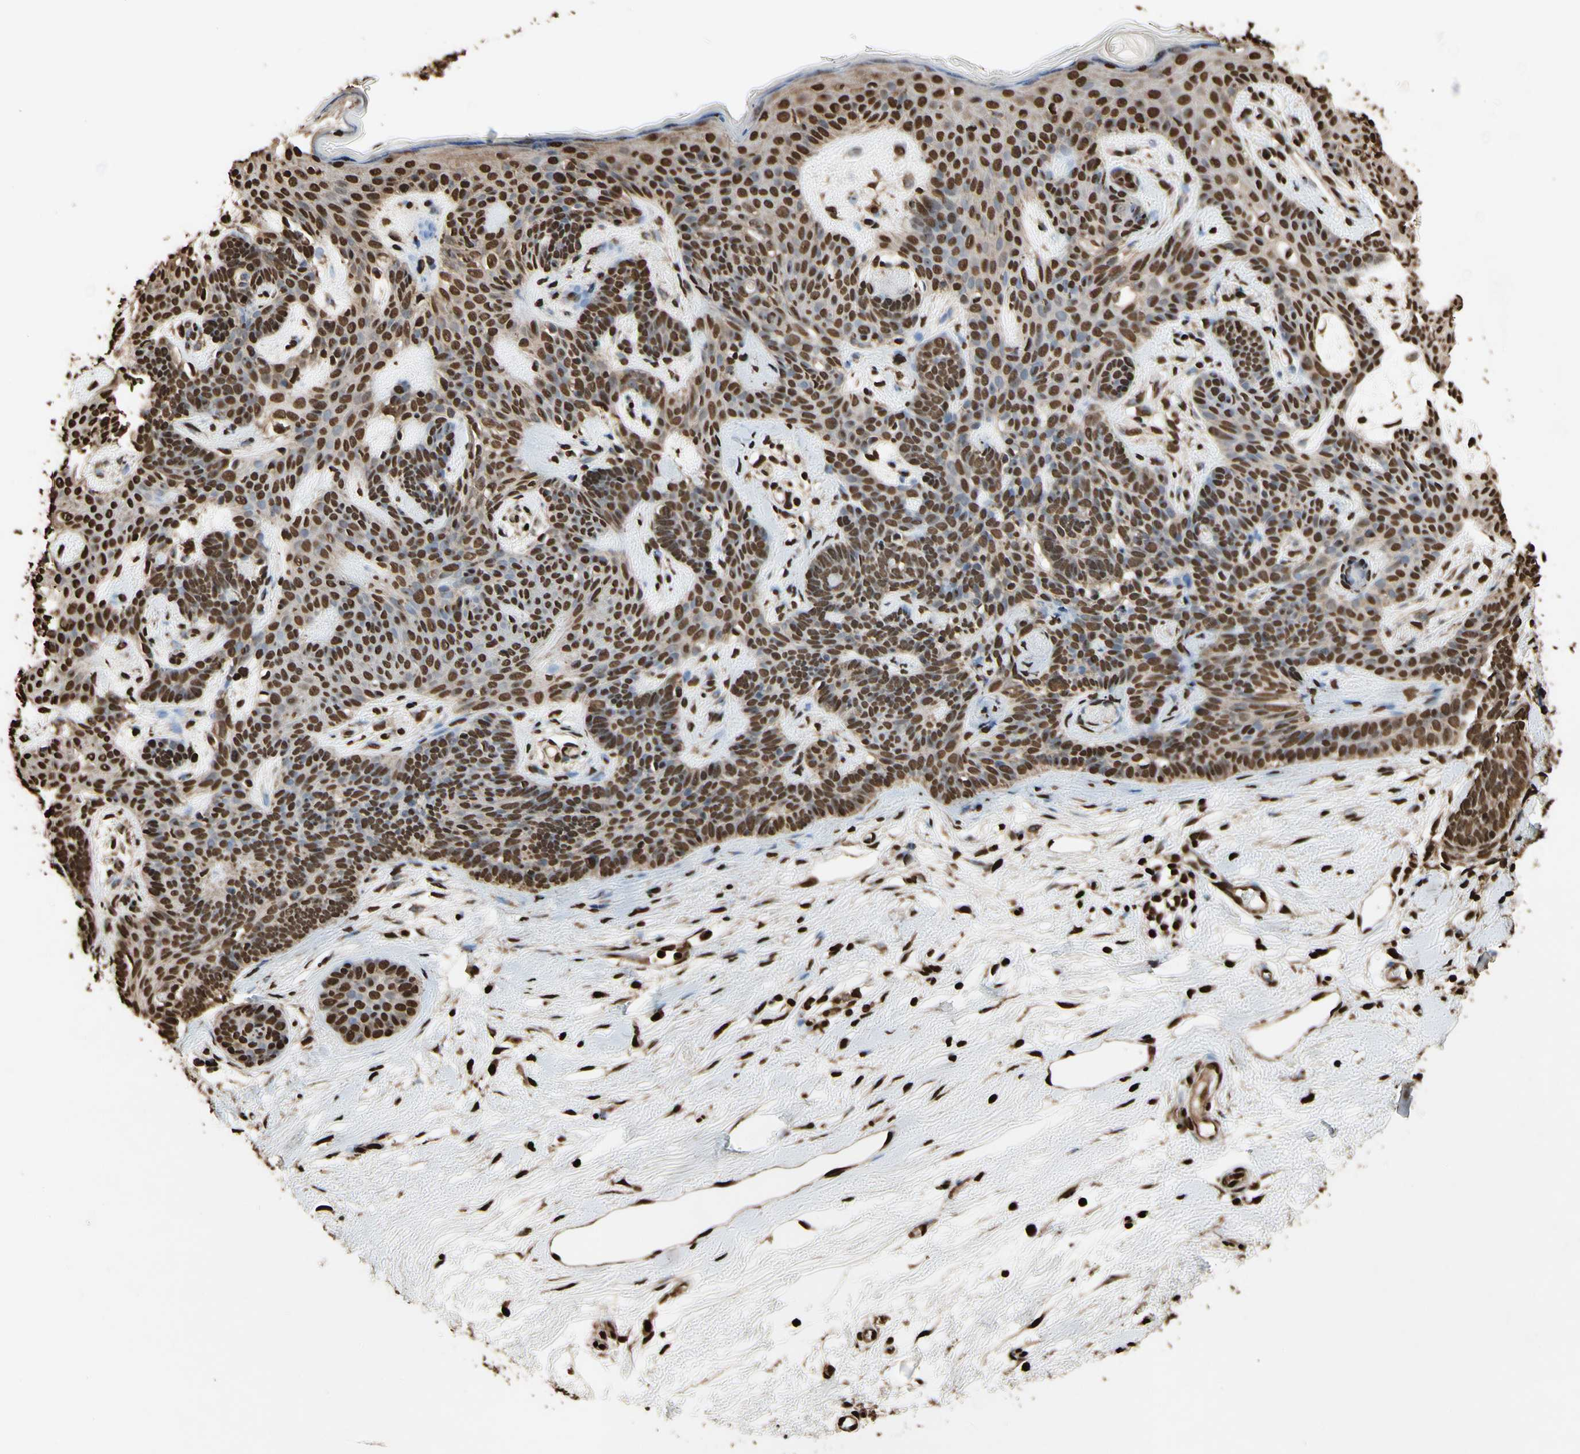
{"staining": {"intensity": "strong", "quantity": ">75%", "location": "cytoplasmic/membranous,nuclear"}, "tissue": "skin cancer", "cell_type": "Tumor cells", "image_type": "cancer", "snomed": [{"axis": "morphology", "description": "Developmental malformation"}, {"axis": "morphology", "description": "Basal cell carcinoma"}, {"axis": "topography", "description": "Skin"}], "caption": "Protein staining reveals strong cytoplasmic/membranous and nuclear expression in about >75% of tumor cells in basal cell carcinoma (skin).", "gene": "HNRNPK", "patient": {"sex": "female", "age": 62}}